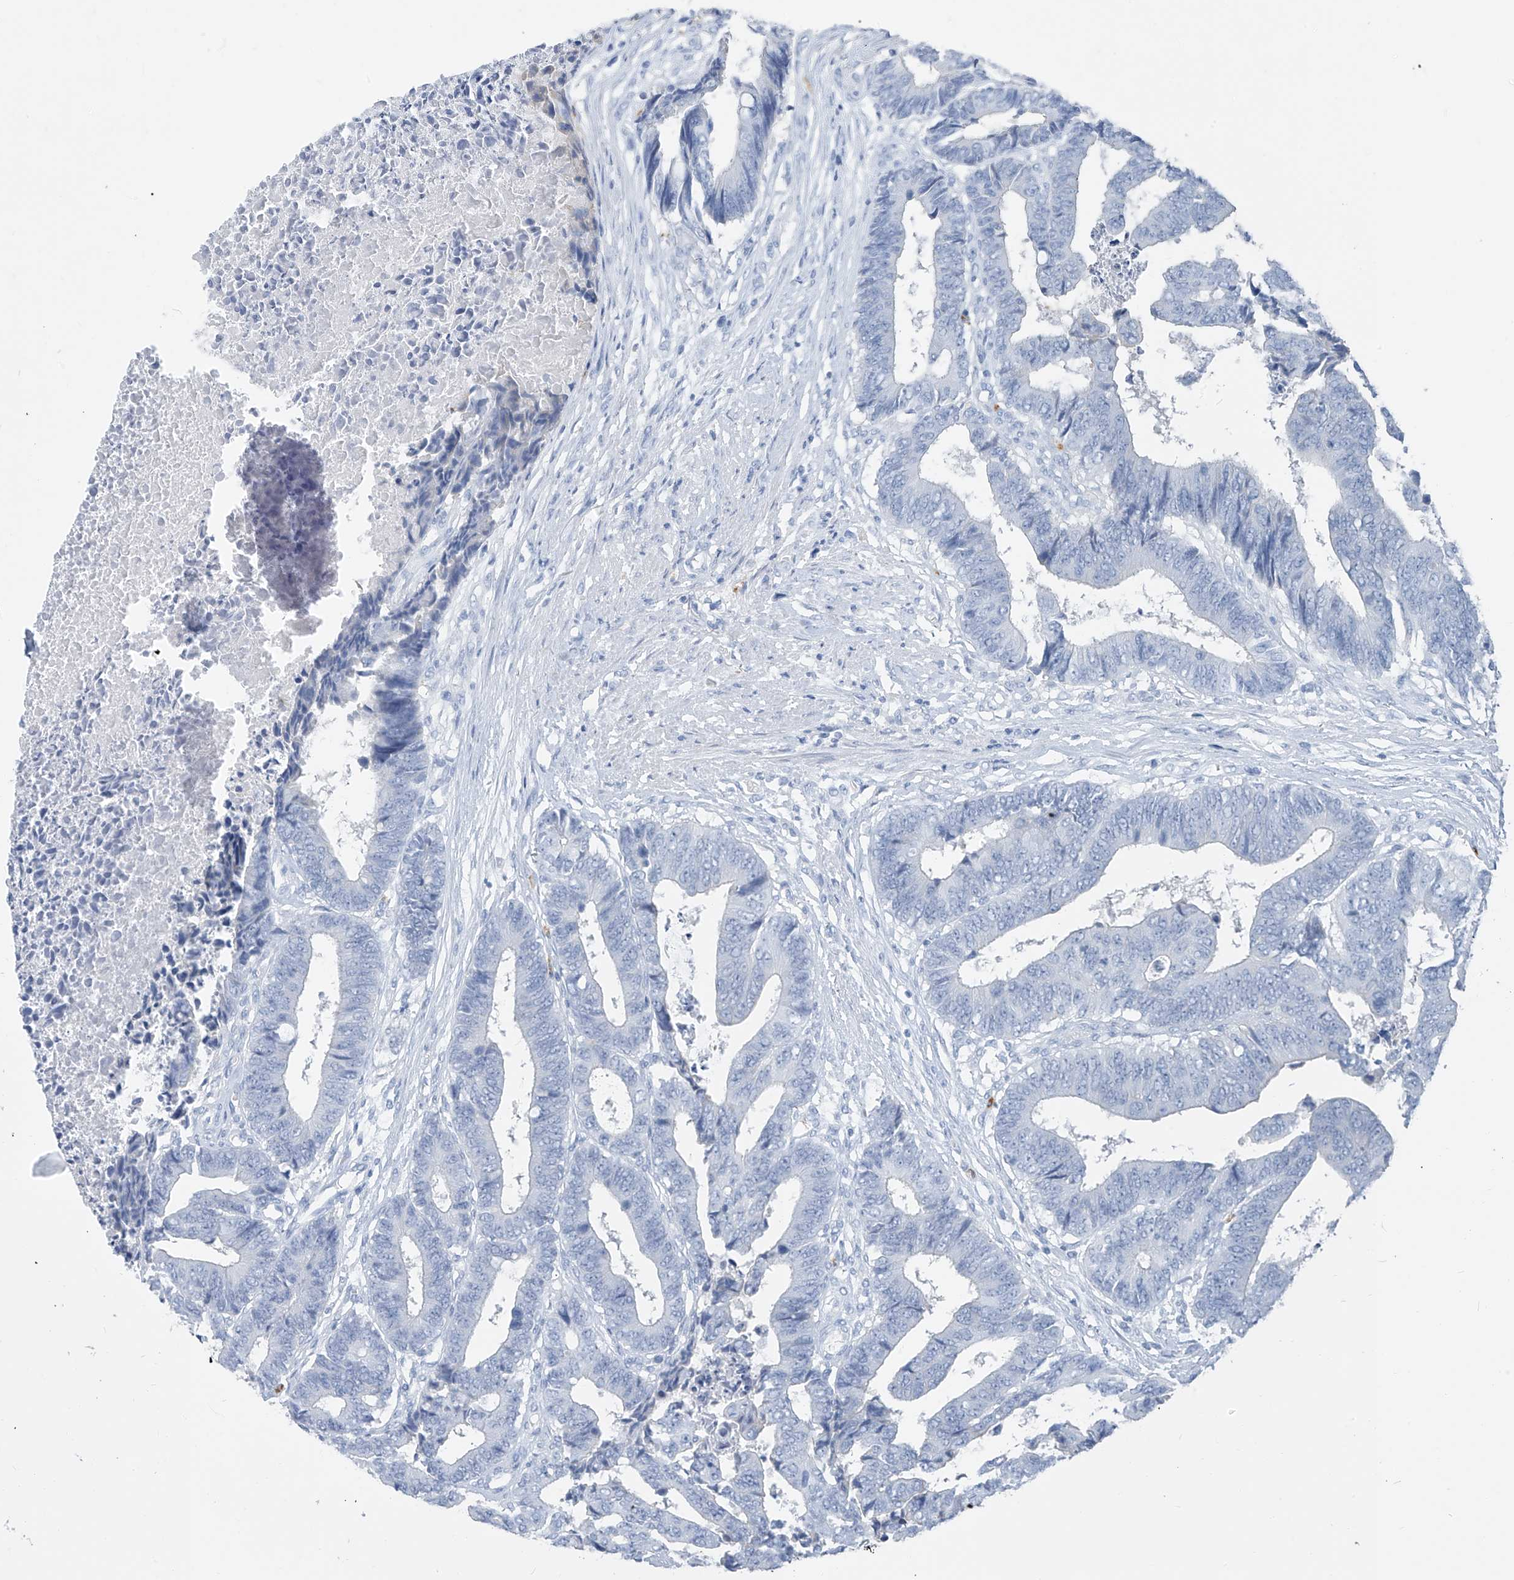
{"staining": {"intensity": "negative", "quantity": "none", "location": "none"}, "tissue": "colorectal cancer", "cell_type": "Tumor cells", "image_type": "cancer", "snomed": [{"axis": "morphology", "description": "Adenocarcinoma, NOS"}, {"axis": "topography", "description": "Rectum"}], "caption": "Adenocarcinoma (colorectal) stained for a protein using immunohistochemistry (IHC) exhibits no staining tumor cells.", "gene": "PAFAH1B3", "patient": {"sex": "male", "age": 84}}